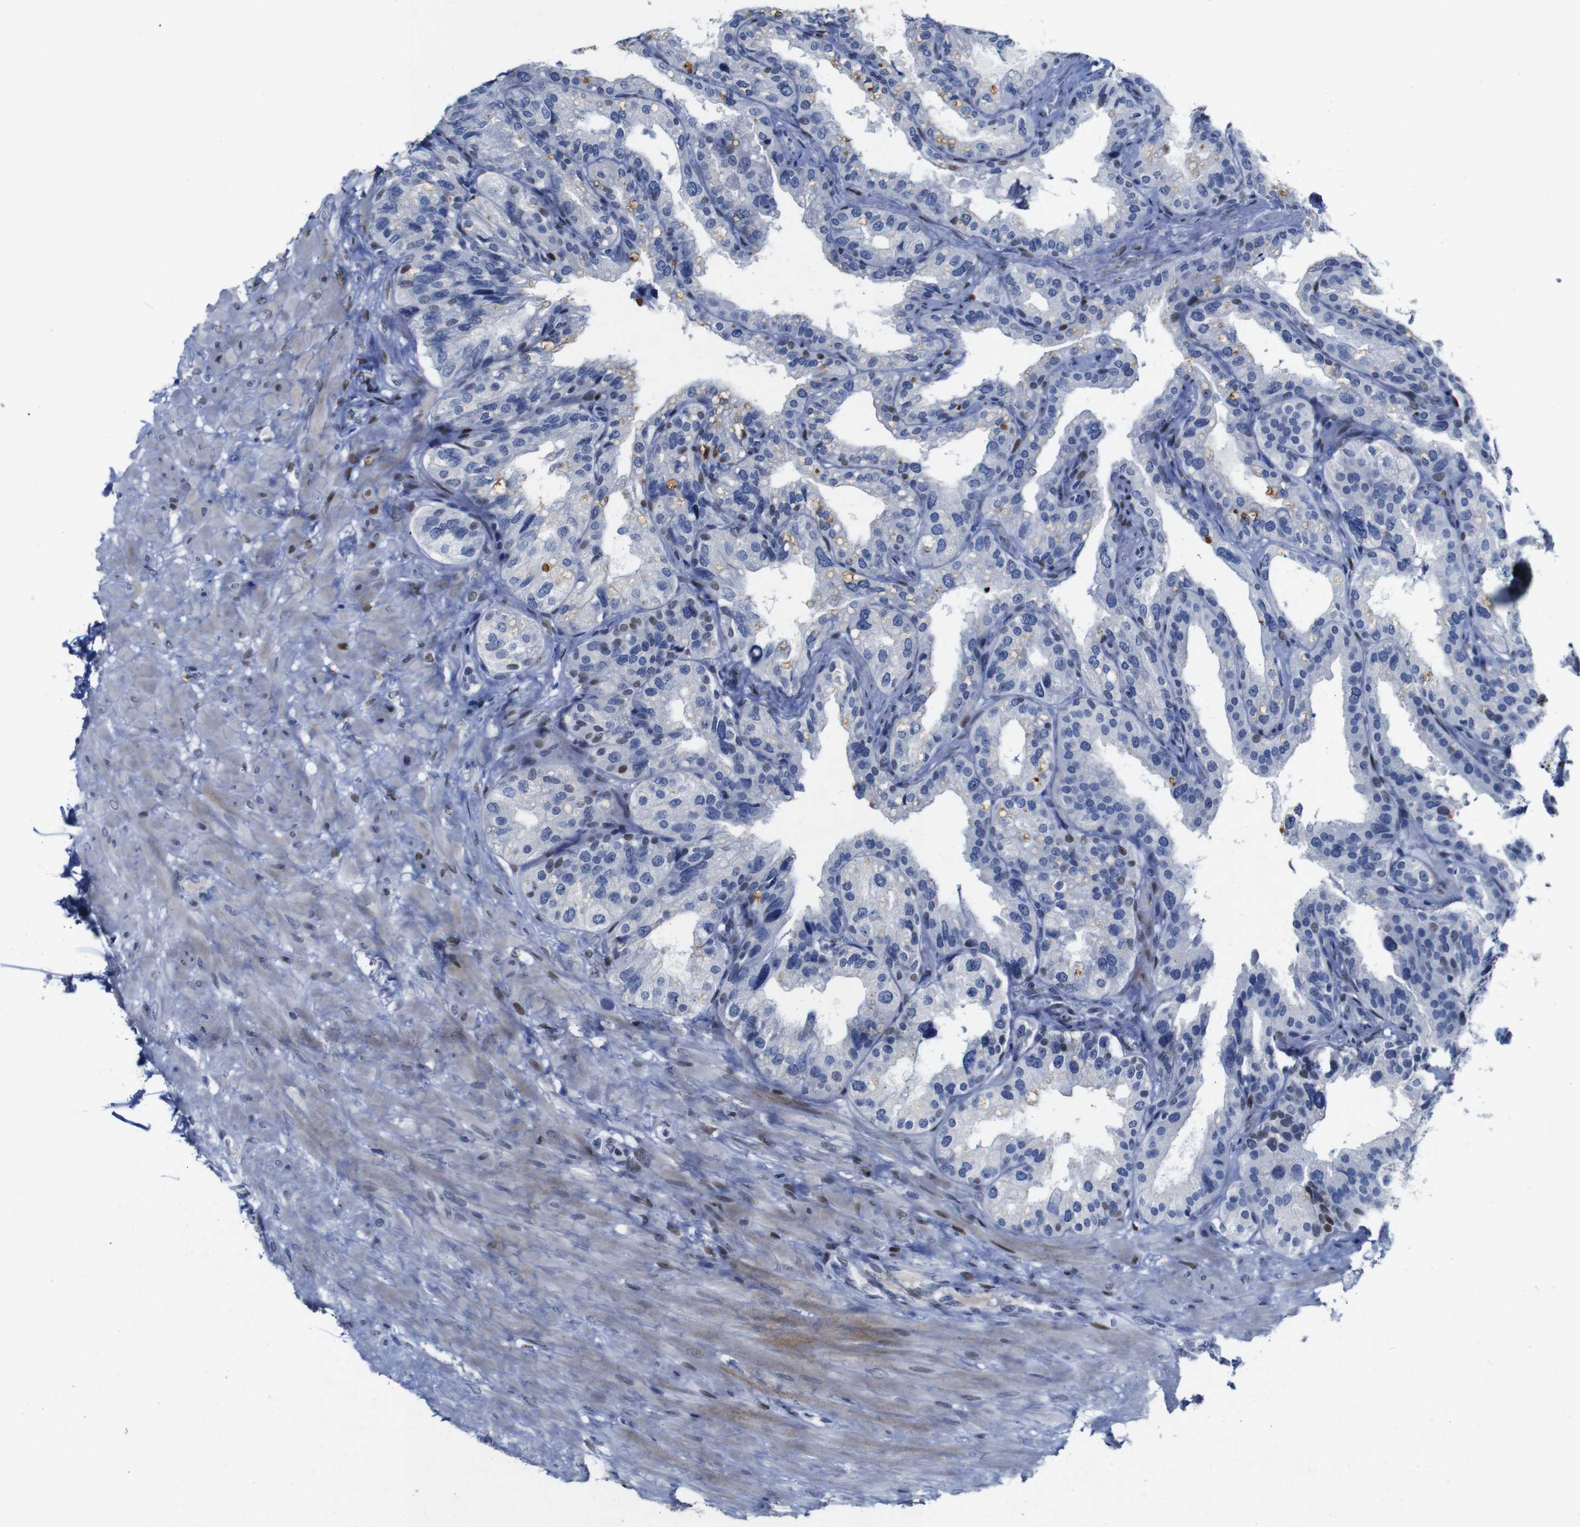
{"staining": {"intensity": "weak", "quantity": "<25%", "location": "nuclear"}, "tissue": "seminal vesicle", "cell_type": "Glandular cells", "image_type": "normal", "snomed": [{"axis": "morphology", "description": "Normal tissue, NOS"}, {"axis": "topography", "description": "Seminal veicle"}], "caption": "High magnification brightfield microscopy of benign seminal vesicle stained with DAB (brown) and counterstained with hematoxylin (blue): glandular cells show no significant staining. (DAB immunohistochemistry with hematoxylin counter stain).", "gene": "FOSL2", "patient": {"sex": "male", "age": 68}}